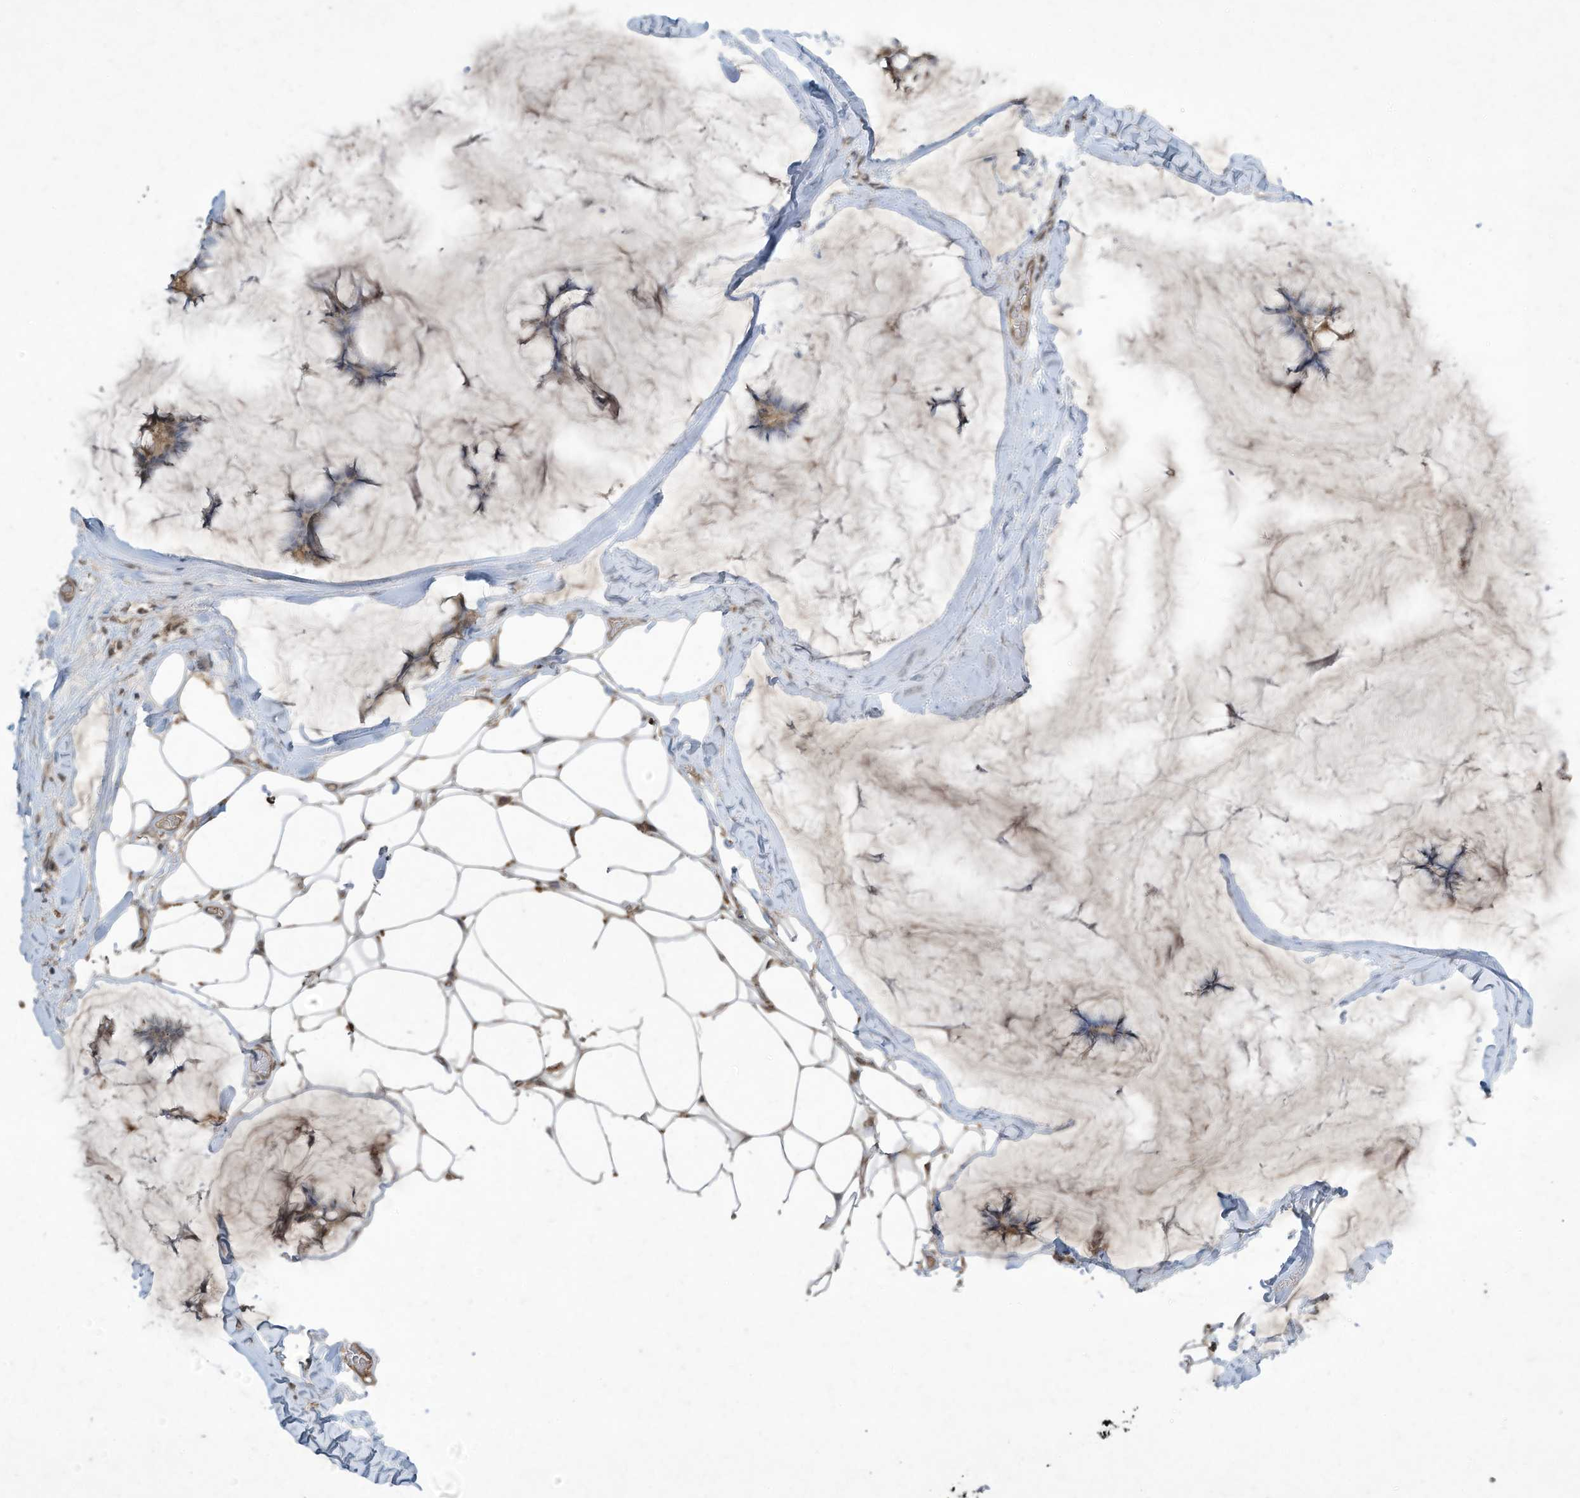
{"staining": {"intensity": "weak", "quantity": ">75%", "location": "cytoplasmic/membranous"}, "tissue": "breast cancer", "cell_type": "Tumor cells", "image_type": "cancer", "snomed": [{"axis": "morphology", "description": "Duct carcinoma"}, {"axis": "topography", "description": "Breast"}], "caption": "Immunohistochemical staining of human breast invasive ductal carcinoma demonstrates low levels of weak cytoplasmic/membranous protein expression in about >75% of tumor cells.", "gene": "MATN2", "patient": {"sex": "female", "age": 93}}